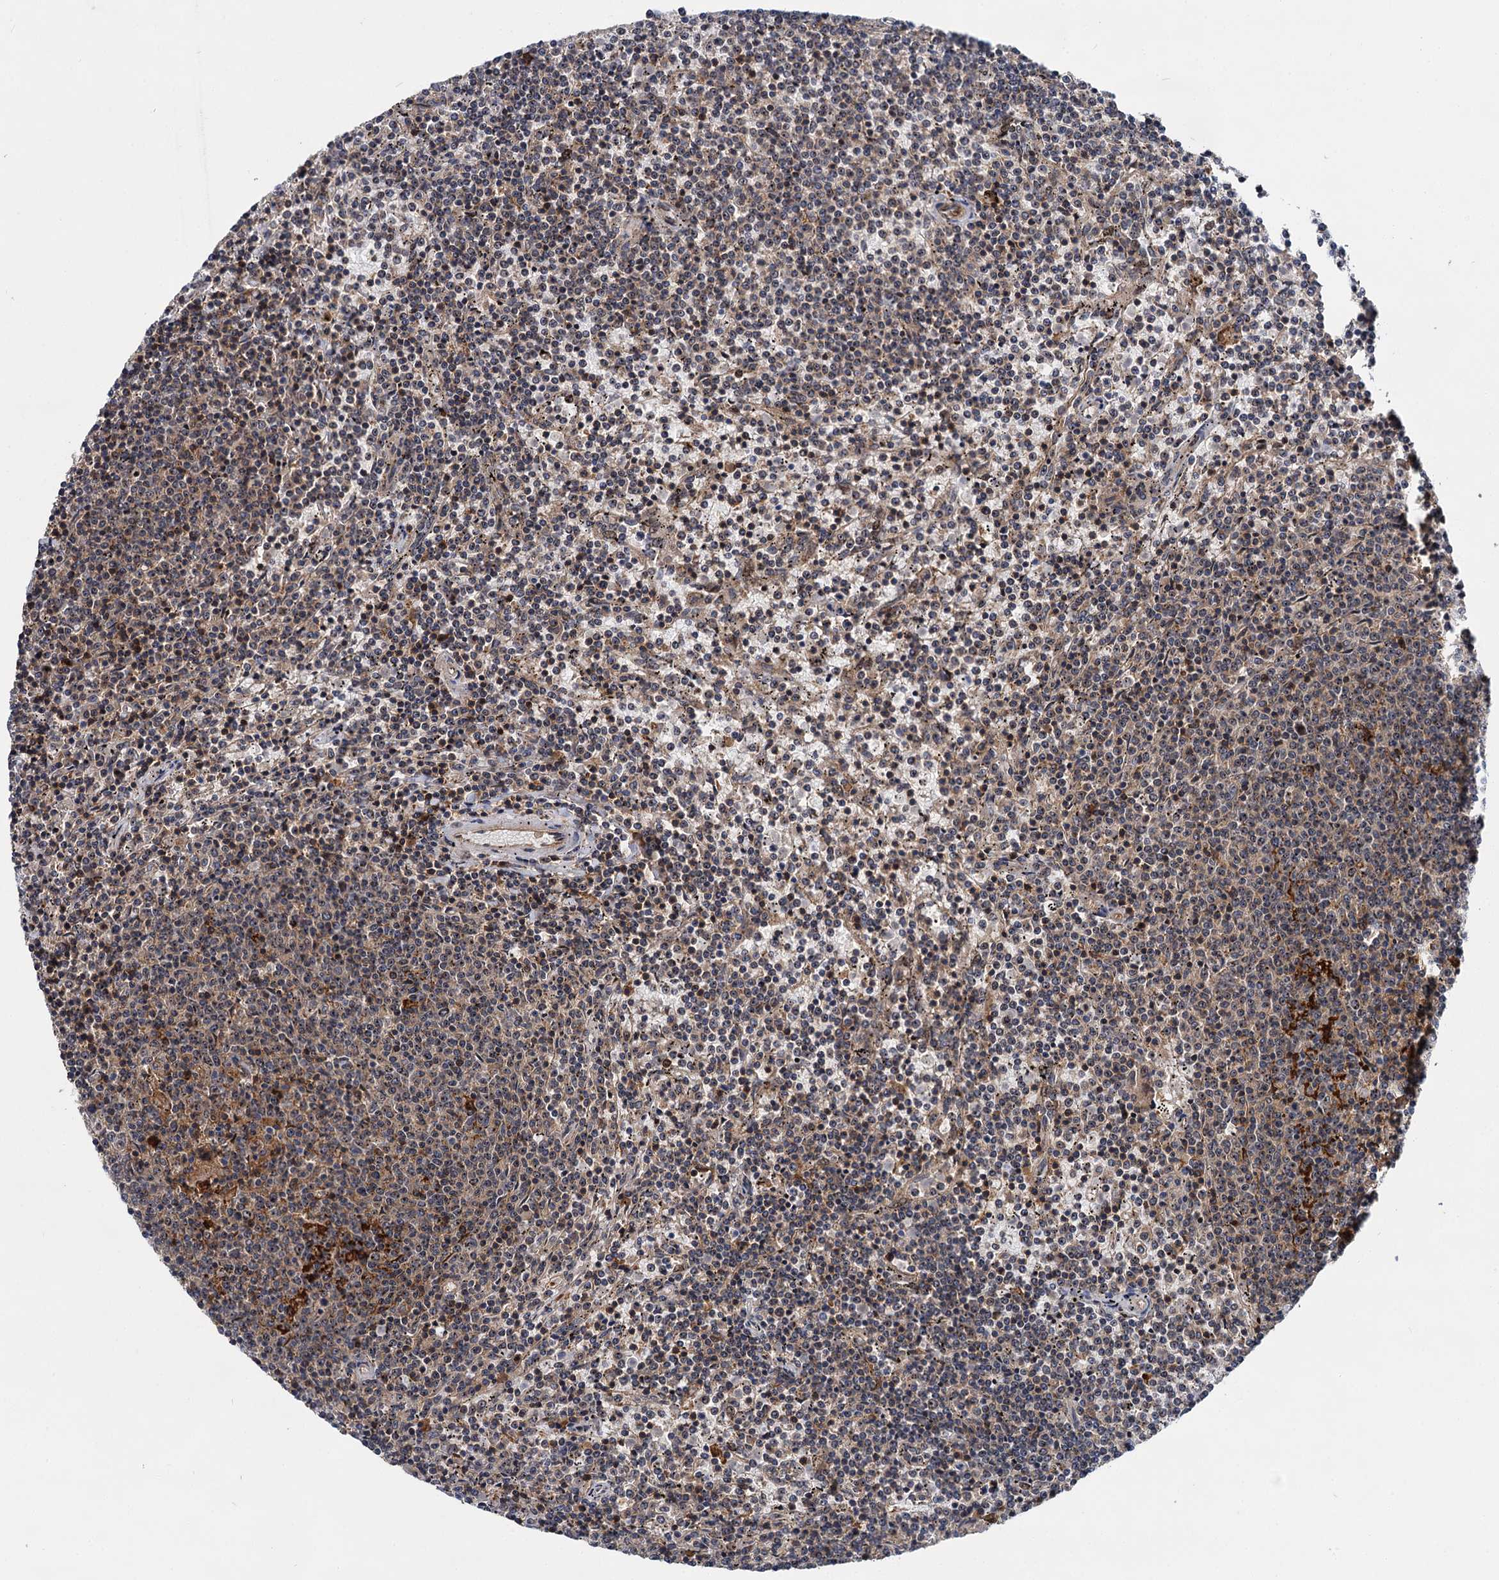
{"staining": {"intensity": "weak", "quantity": ">75%", "location": "cytoplasmic/membranous"}, "tissue": "lymphoma", "cell_type": "Tumor cells", "image_type": "cancer", "snomed": [{"axis": "morphology", "description": "Malignant lymphoma, non-Hodgkin's type, Low grade"}, {"axis": "topography", "description": "Spleen"}], "caption": "Approximately >75% of tumor cells in human lymphoma demonstrate weak cytoplasmic/membranous protein staining as visualized by brown immunohistochemical staining.", "gene": "ABLIM1", "patient": {"sex": "female", "age": 50}}